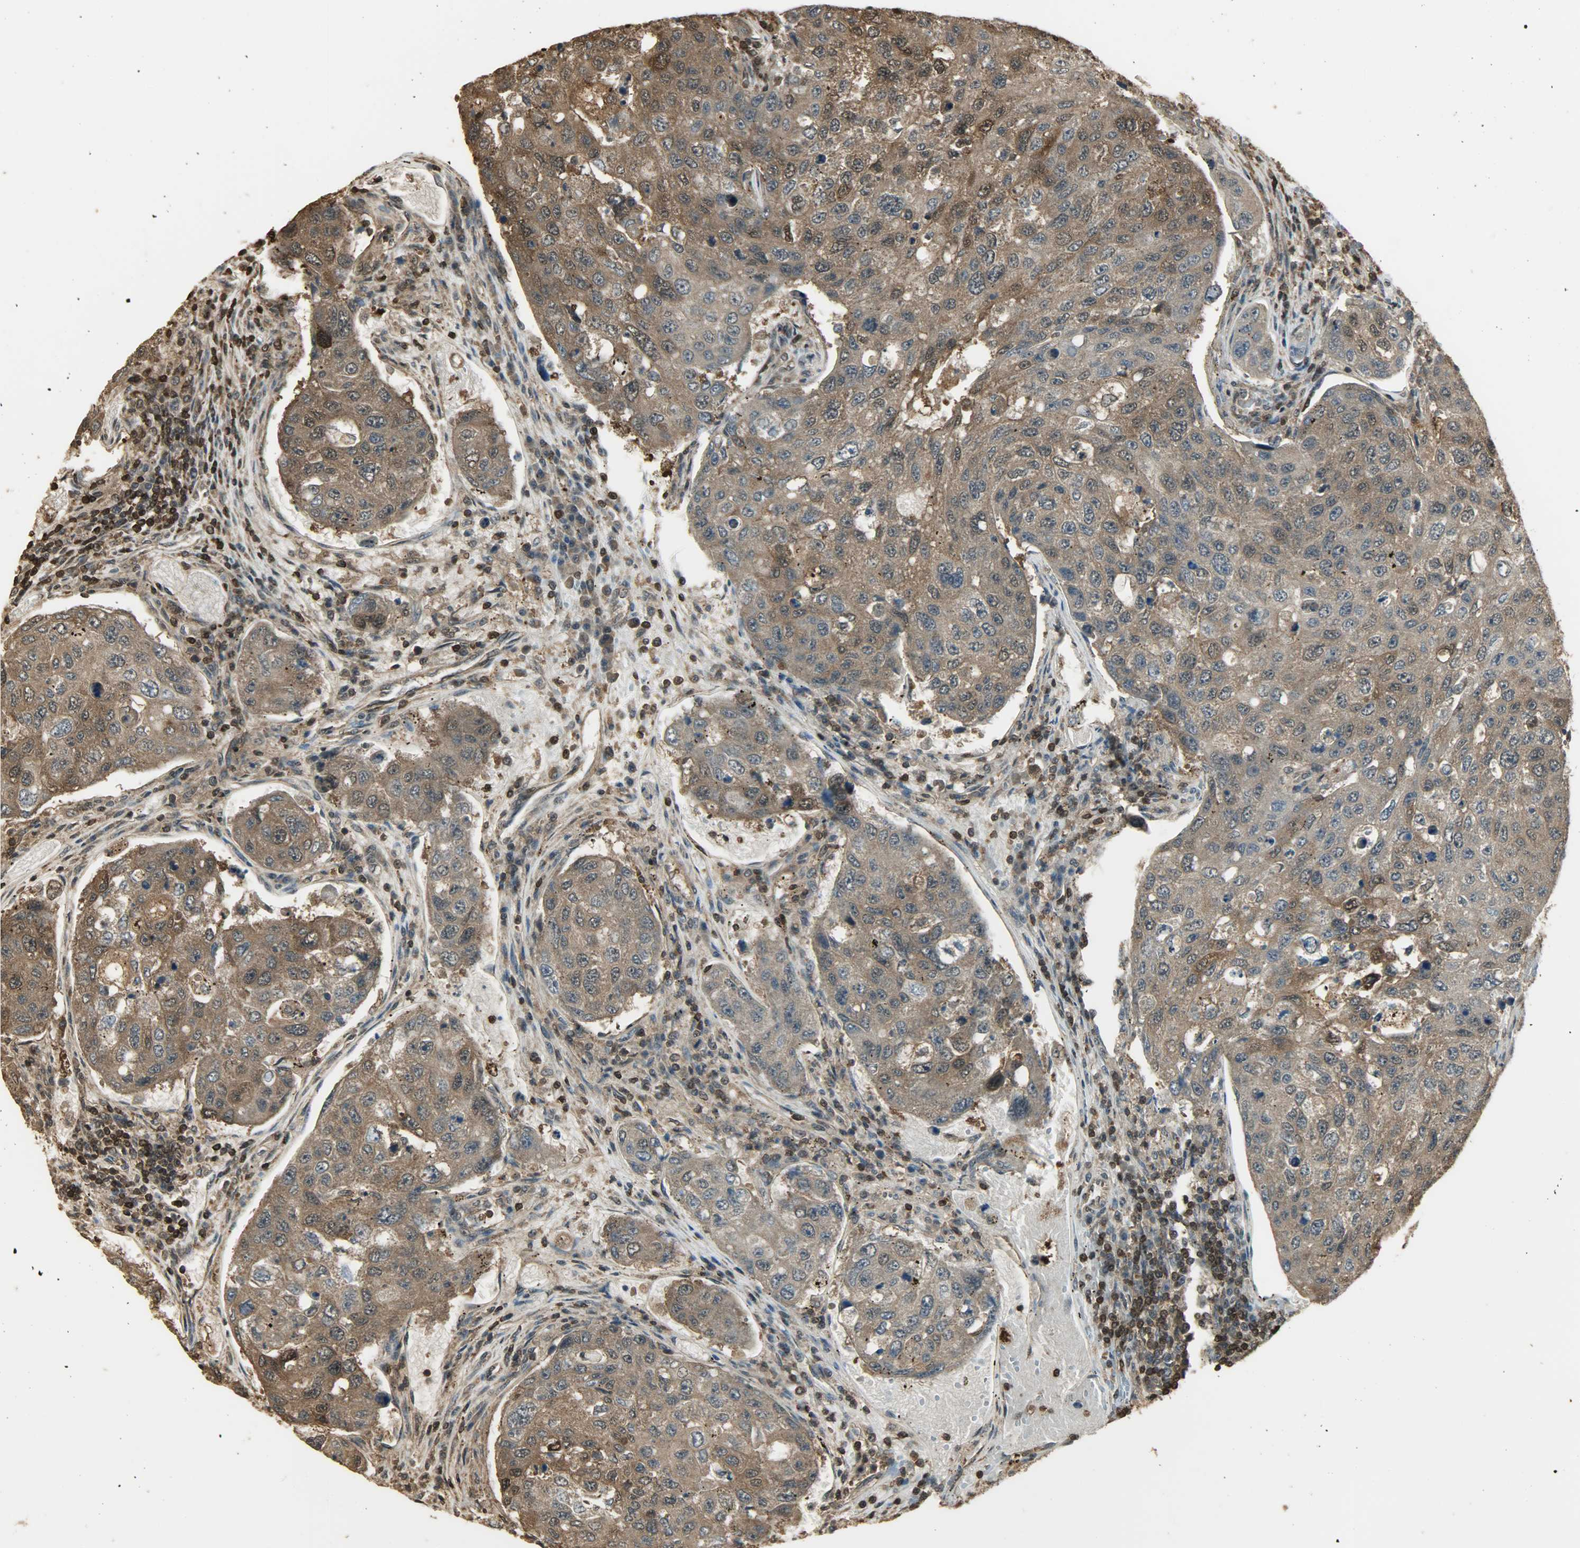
{"staining": {"intensity": "strong", "quantity": ">75%", "location": "cytoplasmic/membranous,nuclear"}, "tissue": "urothelial cancer", "cell_type": "Tumor cells", "image_type": "cancer", "snomed": [{"axis": "morphology", "description": "Urothelial carcinoma, High grade"}, {"axis": "topography", "description": "Lymph node"}, {"axis": "topography", "description": "Urinary bladder"}], "caption": "Immunohistochemical staining of urothelial cancer reveals high levels of strong cytoplasmic/membranous and nuclear positivity in approximately >75% of tumor cells. (Brightfield microscopy of DAB IHC at high magnification).", "gene": "YWHAZ", "patient": {"sex": "male", "age": 51}}